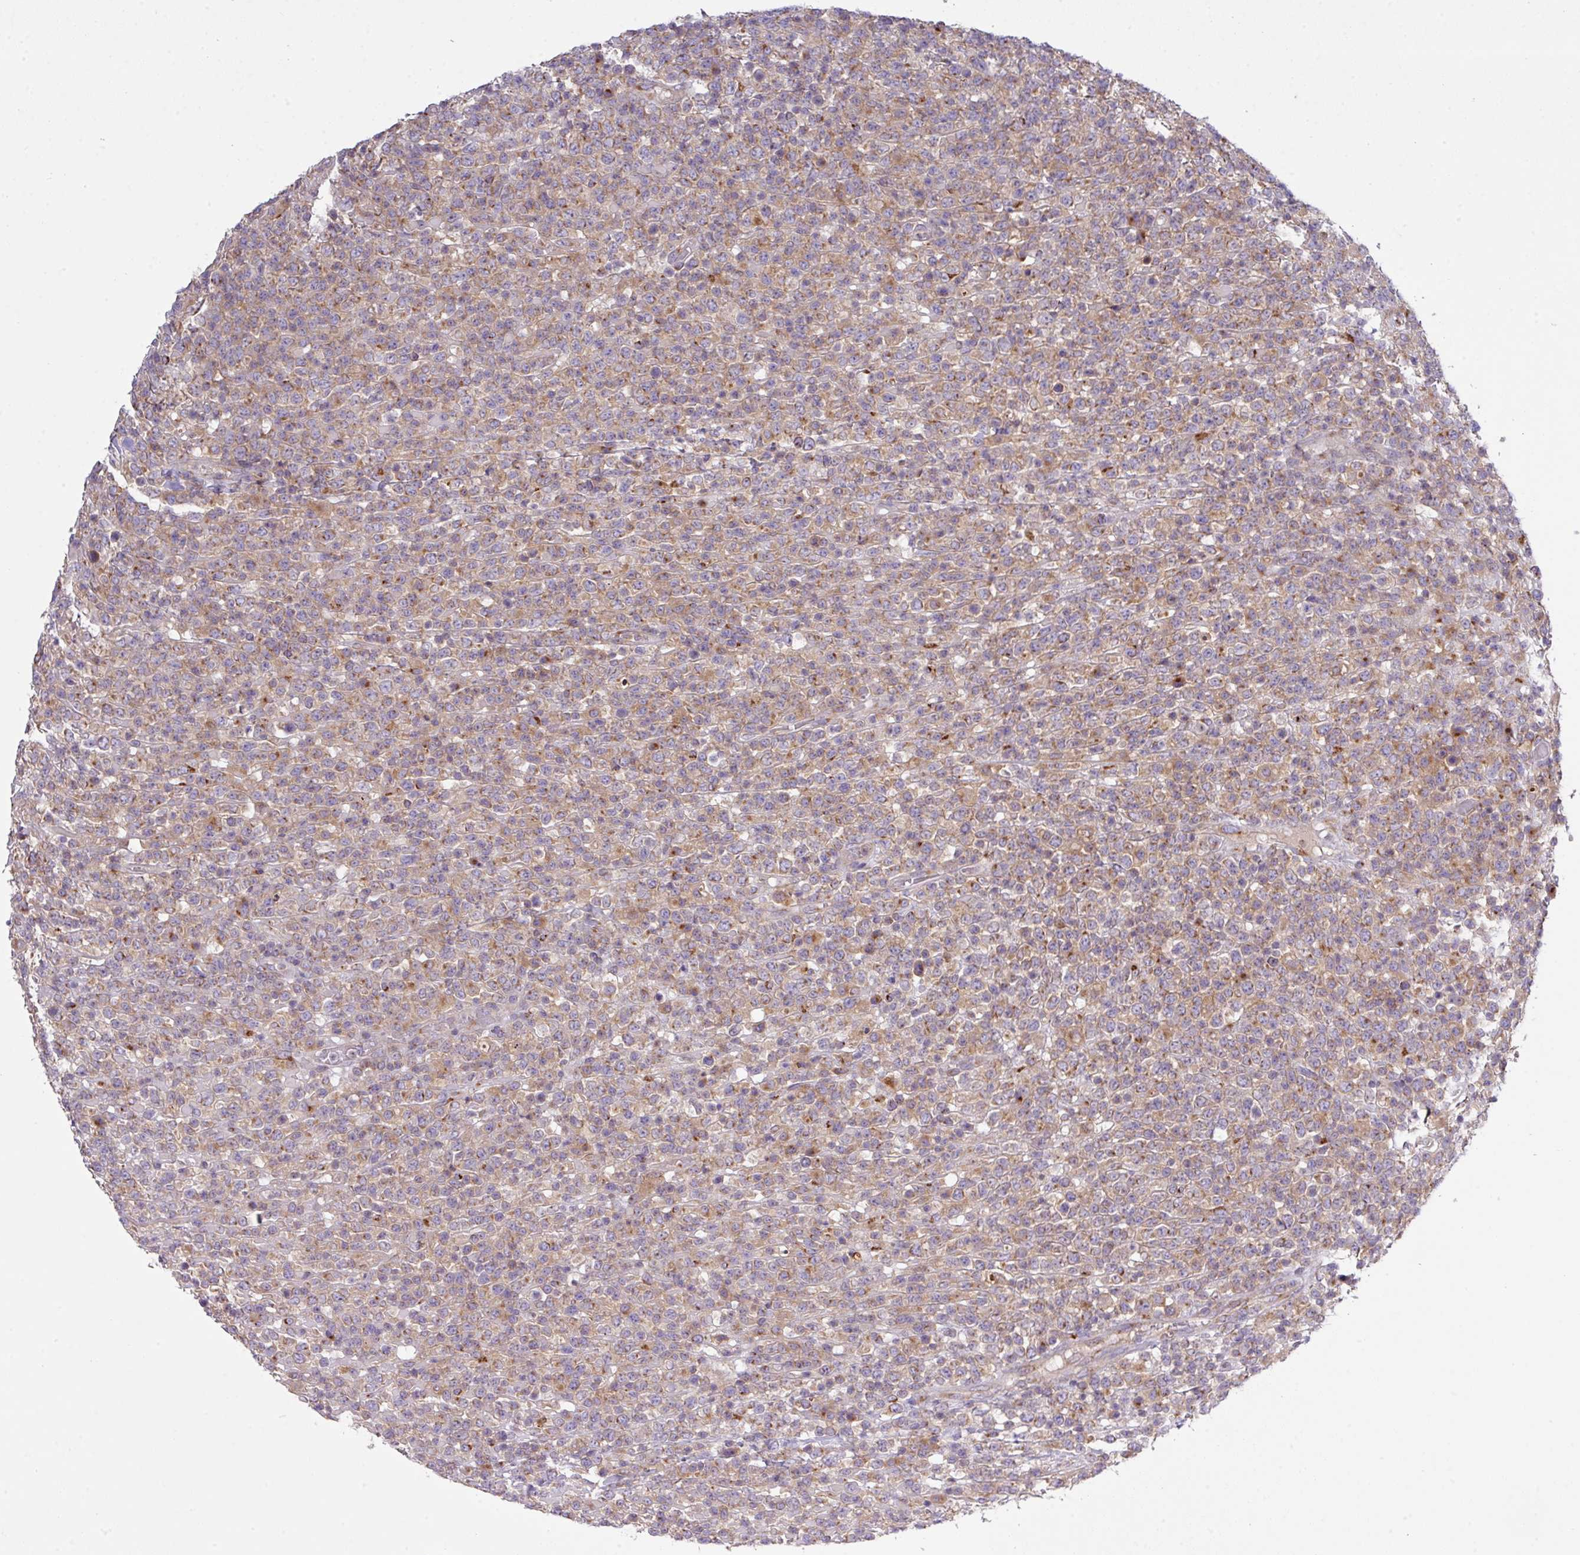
{"staining": {"intensity": "weak", "quantity": ">75%", "location": "cytoplasmic/membranous"}, "tissue": "lymphoma", "cell_type": "Tumor cells", "image_type": "cancer", "snomed": [{"axis": "morphology", "description": "Malignant lymphoma, non-Hodgkin's type, High grade"}, {"axis": "topography", "description": "Colon"}], "caption": "Immunohistochemistry (DAB (3,3'-diaminobenzidine)) staining of malignant lymphoma, non-Hodgkin's type (high-grade) exhibits weak cytoplasmic/membranous protein expression in approximately >75% of tumor cells.", "gene": "VTI1A", "patient": {"sex": "female", "age": 53}}